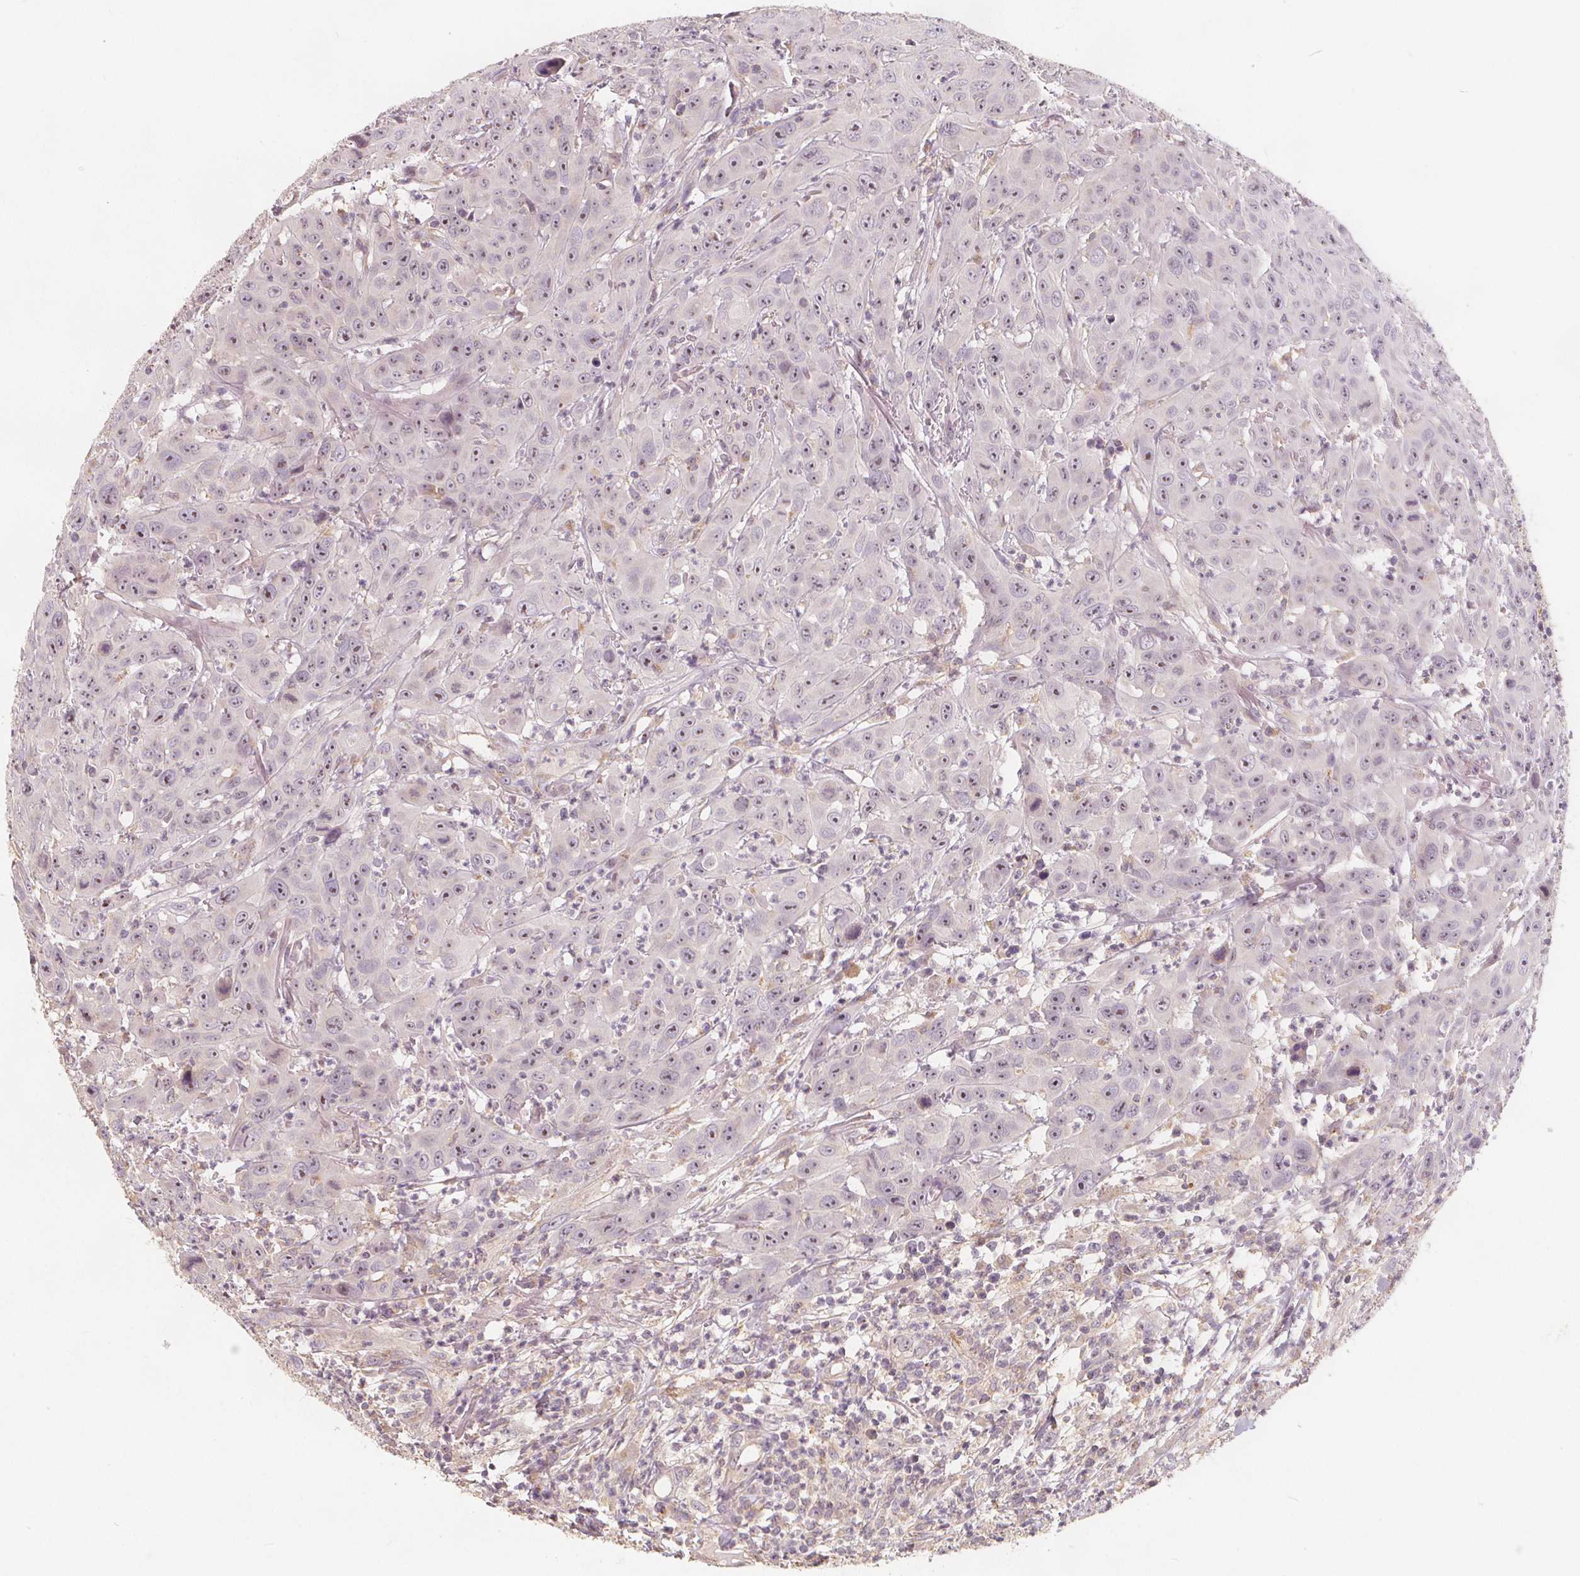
{"staining": {"intensity": "negative", "quantity": "none", "location": "none"}, "tissue": "head and neck cancer", "cell_type": "Tumor cells", "image_type": "cancer", "snomed": [{"axis": "morphology", "description": "Squamous cell carcinoma, NOS"}, {"axis": "topography", "description": "Skin"}, {"axis": "topography", "description": "Head-Neck"}], "caption": "Protein analysis of head and neck cancer demonstrates no significant expression in tumor cells.", "gene": "DRC3", "patient": {"sex": "male", "age": 80}}